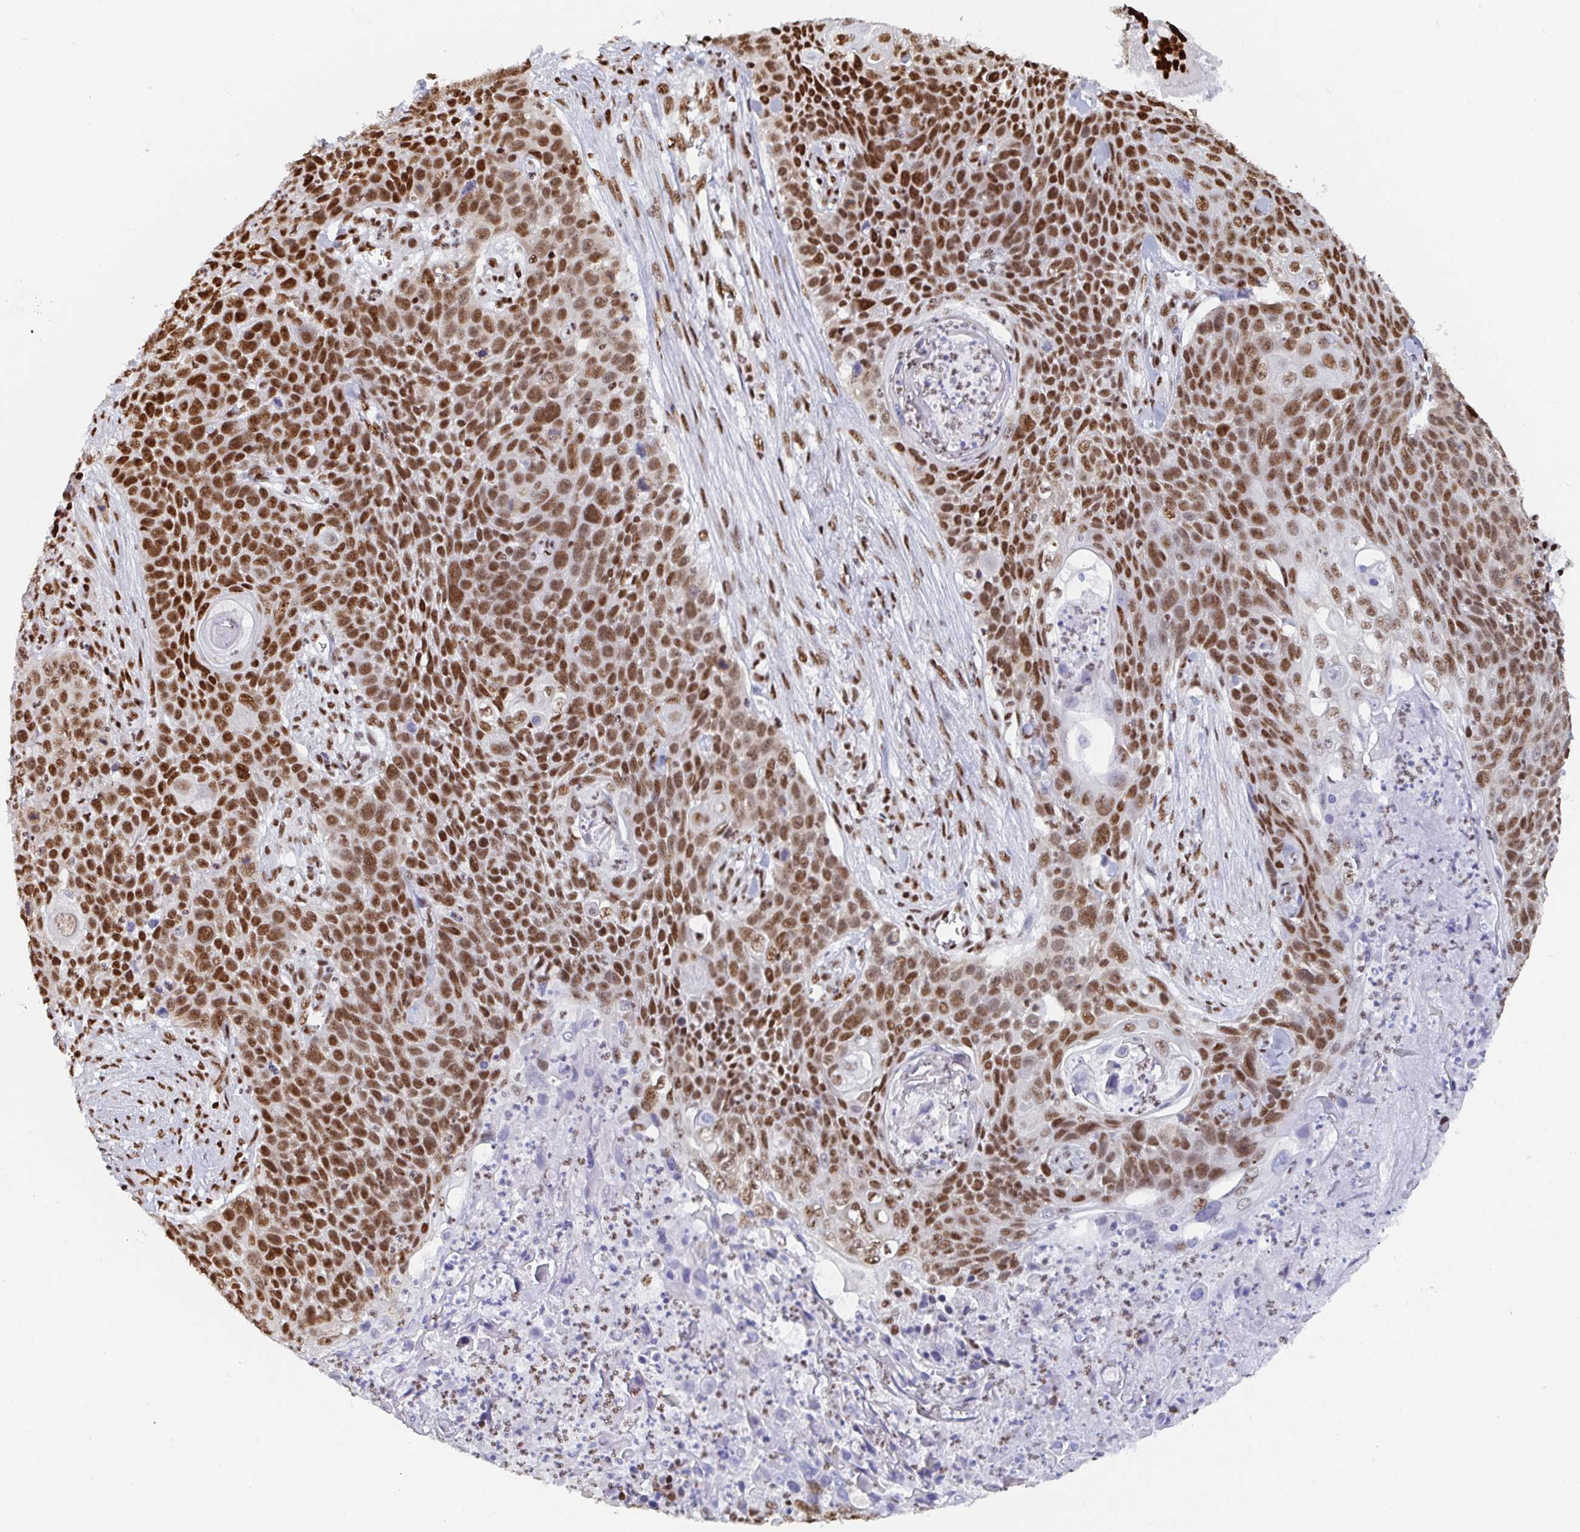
{"staining": {"intensity": "moderate", "quantity": ">75%", "location": "cytoplasmic/membranous,nuclear"}, "tissue": "lung cancer", "cell_type": "Tumor cells", "image_type": "cancer", "snomed": [{"axis": "morphology", "description": "Squamous cell carcinoma, NOS"}, {"axis": "morphology", "description": "Squamous cell carcinoma, metastatic, NOS"}, {"axis": "topography", "description": "Lung"}, {"axis": "topography", "description": "Pleura, NOS"}], "caption": "Tumor cells exhibit medium levels of moderate cytoplasmic/membranous and nuclear positivity in about >75% of cells in human lung cancer.", "gene": "EWSR1", "patient": {"sex": "male", "age": 72}}